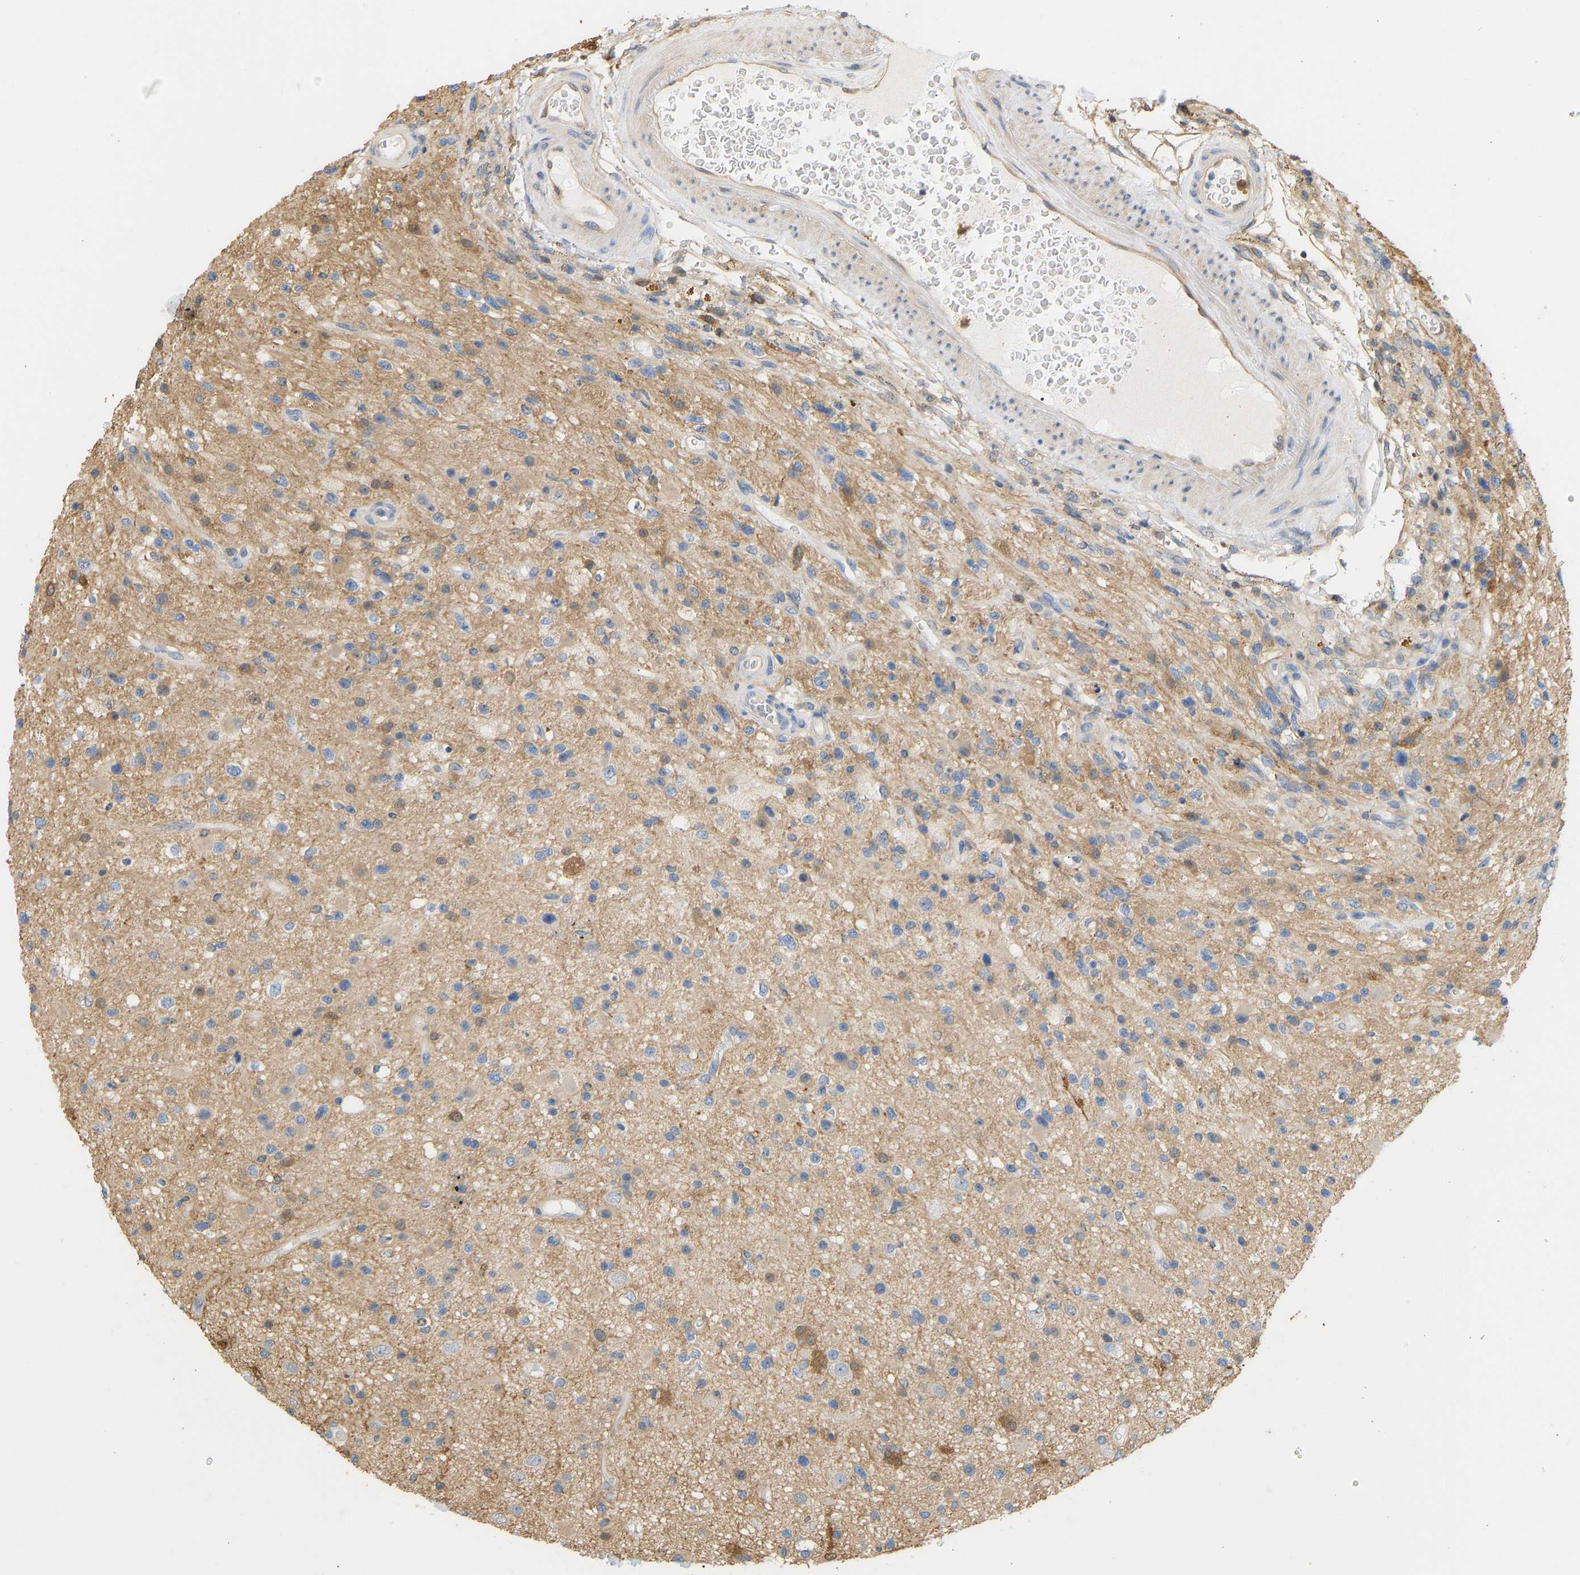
{"staining": {"intensity": "moderate", "quantity": "25%-75%", "location": "cytoplasmic/membranous"}, "tissue": "glioma", "cell_type": "Tumor cells", "image_type": "cancer", "snomed": [{"axis": "morphology", "description": "Glioma, malignant, High grade"}, {"axis": "topography", "description": "Brain"}], "caption": "Immunohistochemistry (DAB) staining of high-grade glioma (malignant) demonstrates moderate cytoplasmic/membranous protein expression in about 25%-75% of tumor cells.", "gene": "ENO1", "patient": {"sex": "male", "age": 33}}